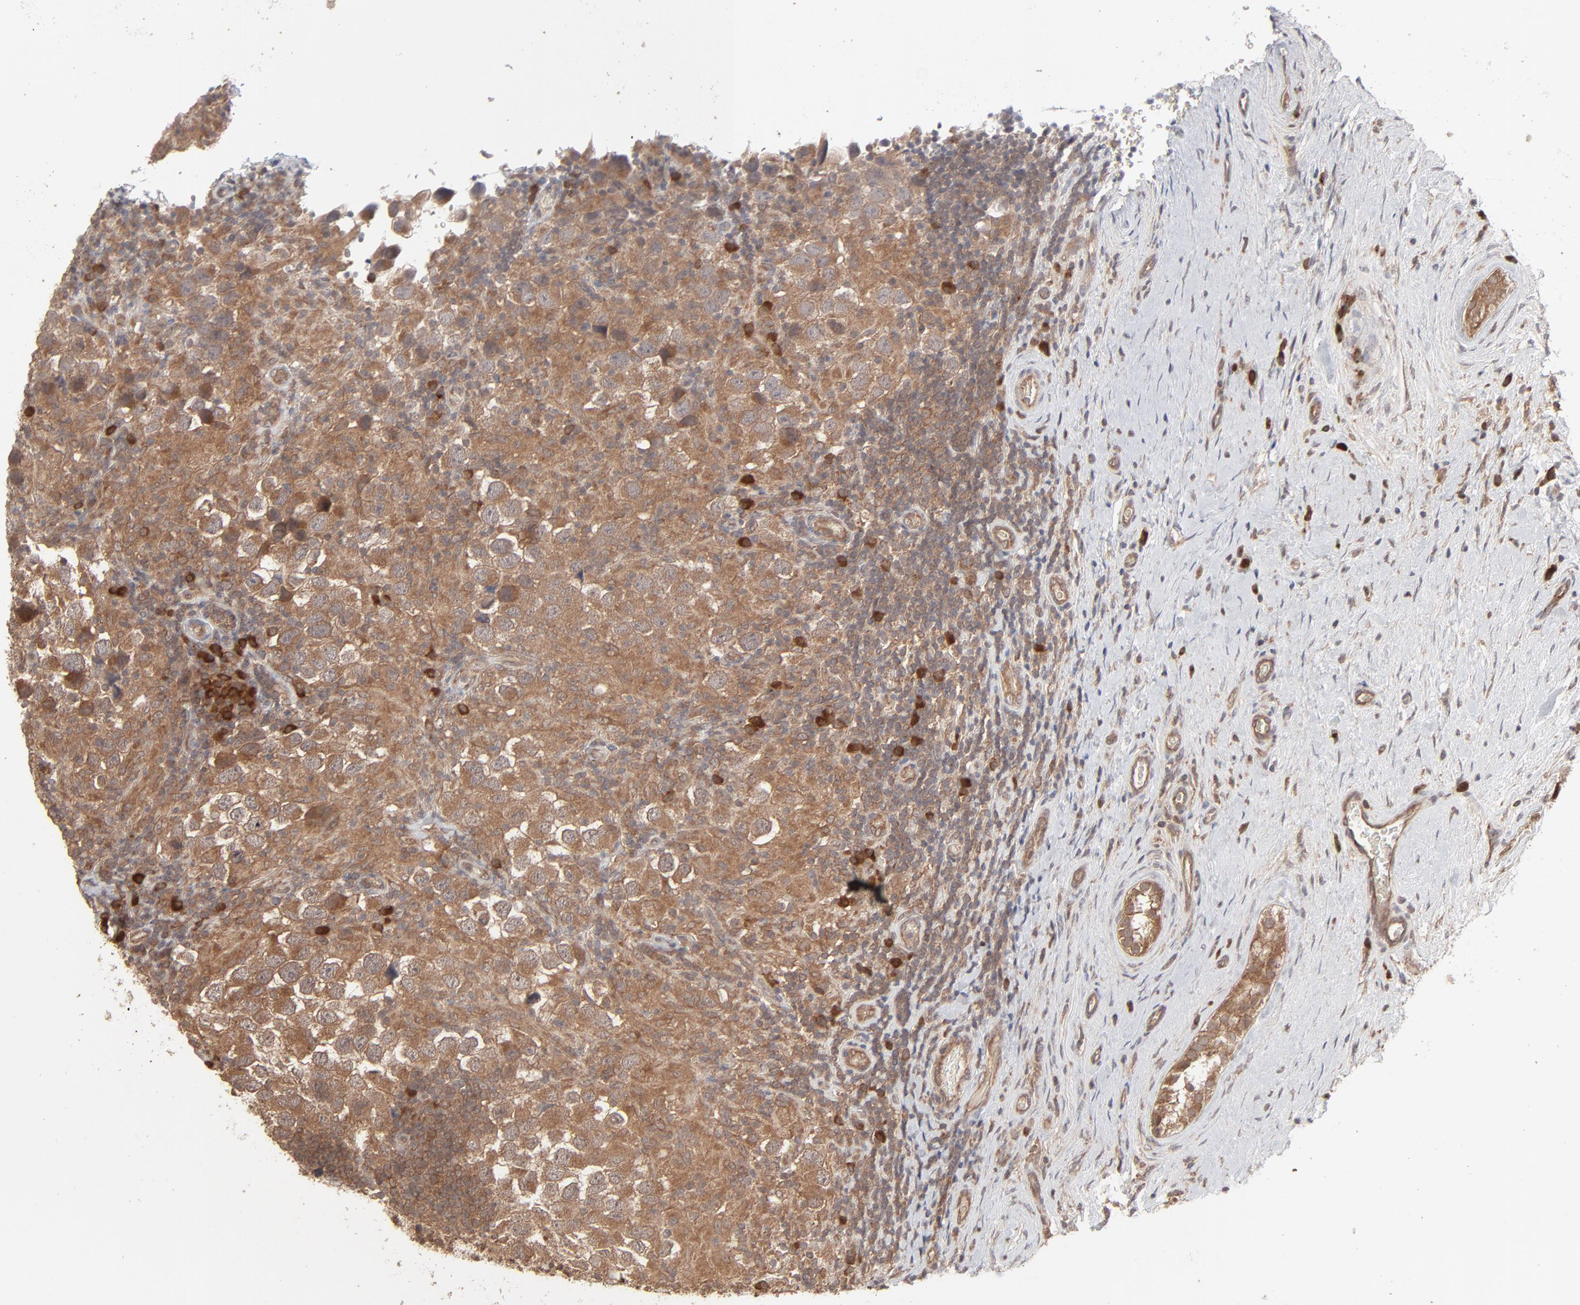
{"staining": {"intensity": "moderate", "quantity": ">75%", "location": "cytoplasmic/membranous"}, "tissue": "testis cancer", "cell_type": "Tumor cells", "image_type": "cancer", "snomed": [{"axis": "morphology", "description": "Carcinoma, Embryonal, NOS"}, {"axis": "topography", "description": "Testis"}], "caption": "Testis embryonal carcinoma stained with DAB (3,3'-diaminobenzidine) immunohistochemistry (IHC) demonstrates medium levels of moderate cytoplasmic/membranous positivity in about >75% of tumor cells.", "gene": "SCFD1", "patient": {"sex": "male", "age": 21}}